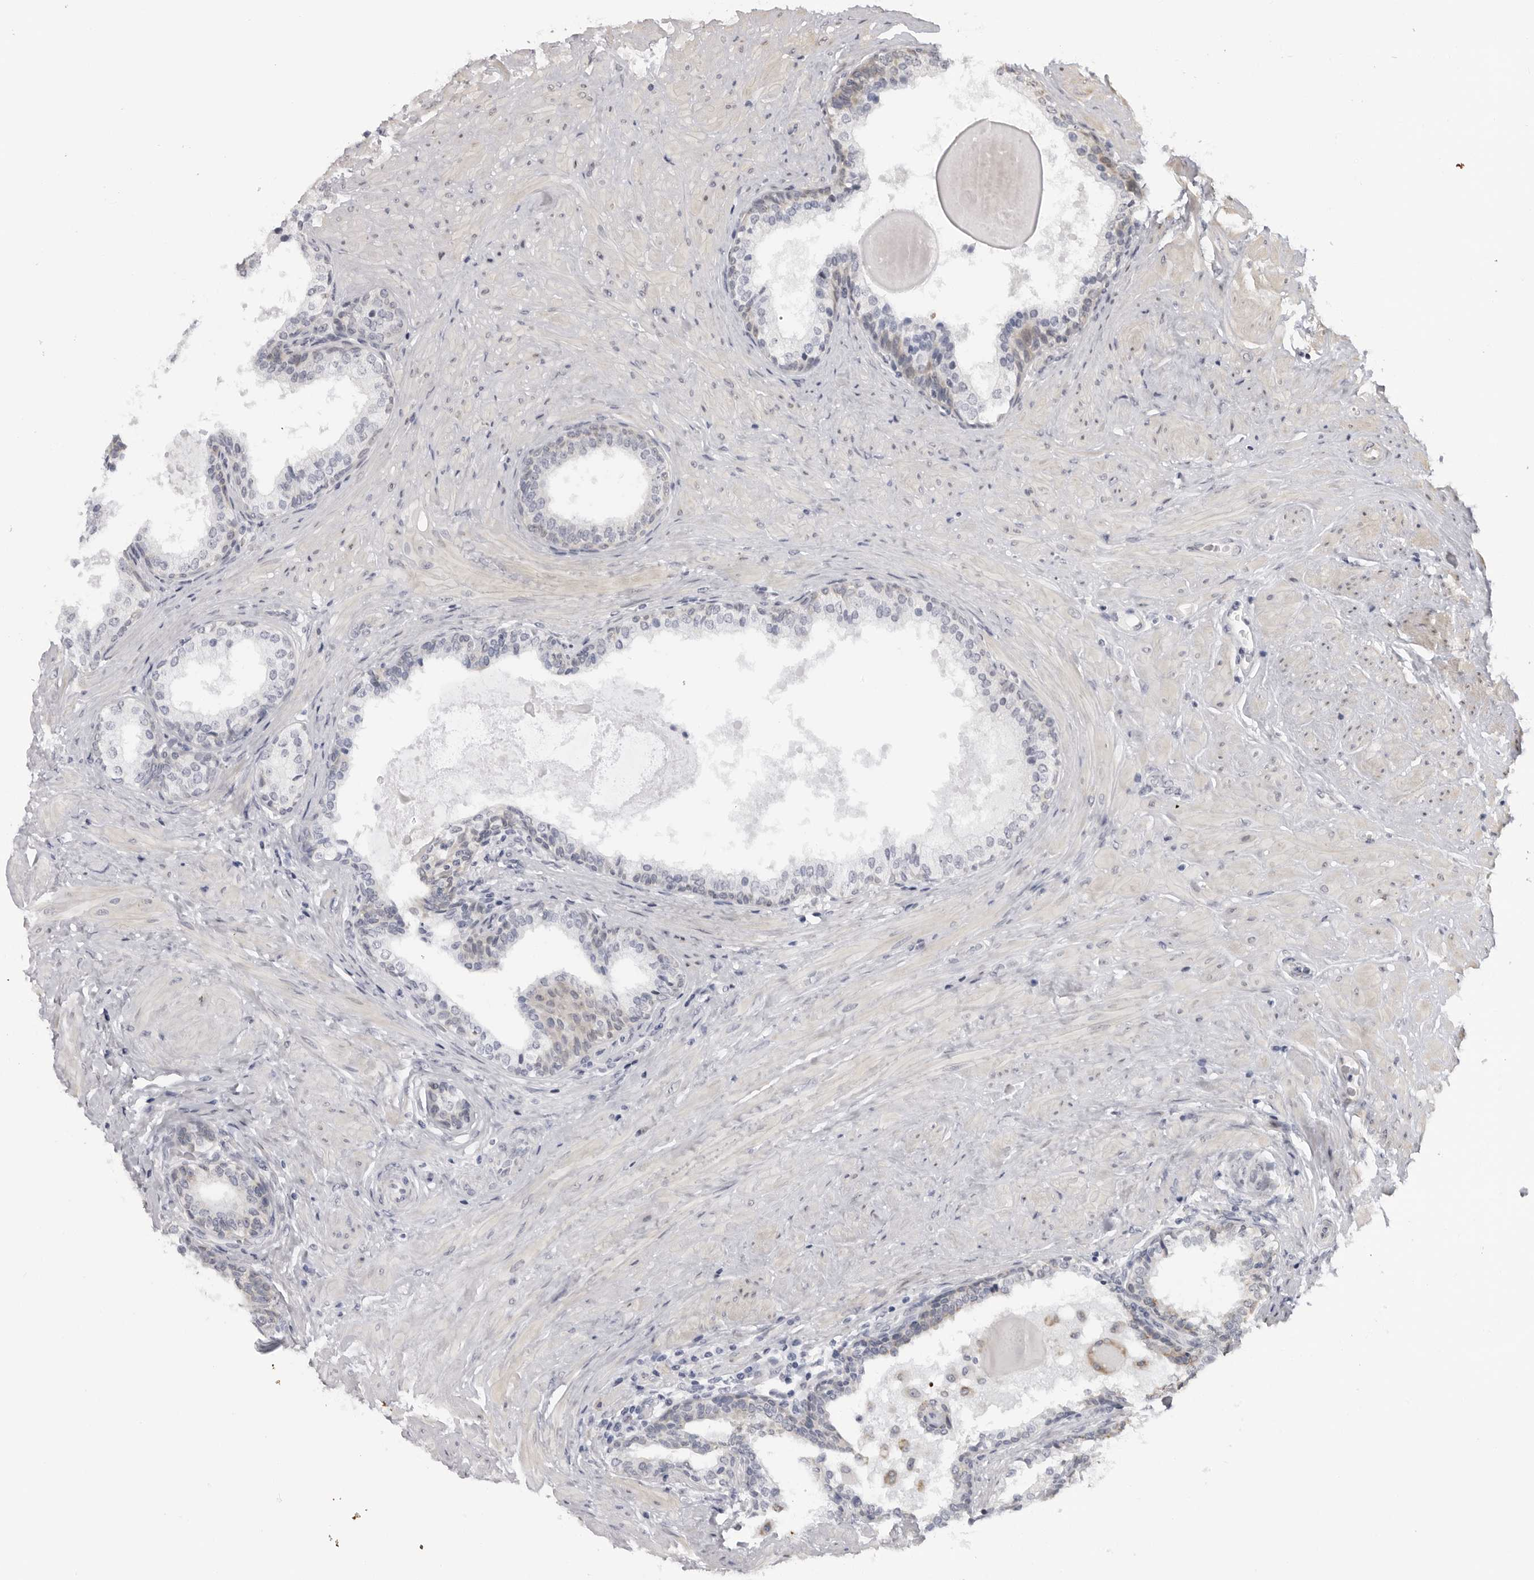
{"staining": {"intensity": "negative", "quantity": "none", "location": "none"}, "tissue": "prostate cancer", "cell_type": "Tumor cells", "image_type": "cancer", "snomed": [{"axis": "morphology", "description": "Adenocarcinoma, High grade"}, {"axis": "topography", "description": "Prostate"}], "caption": "IHC of human prostate high-grade adenocarcinoma exhibits no expression in tumor cells.", "gene": "DNAH14", "patient": {"sex": "male", "age": 56}}